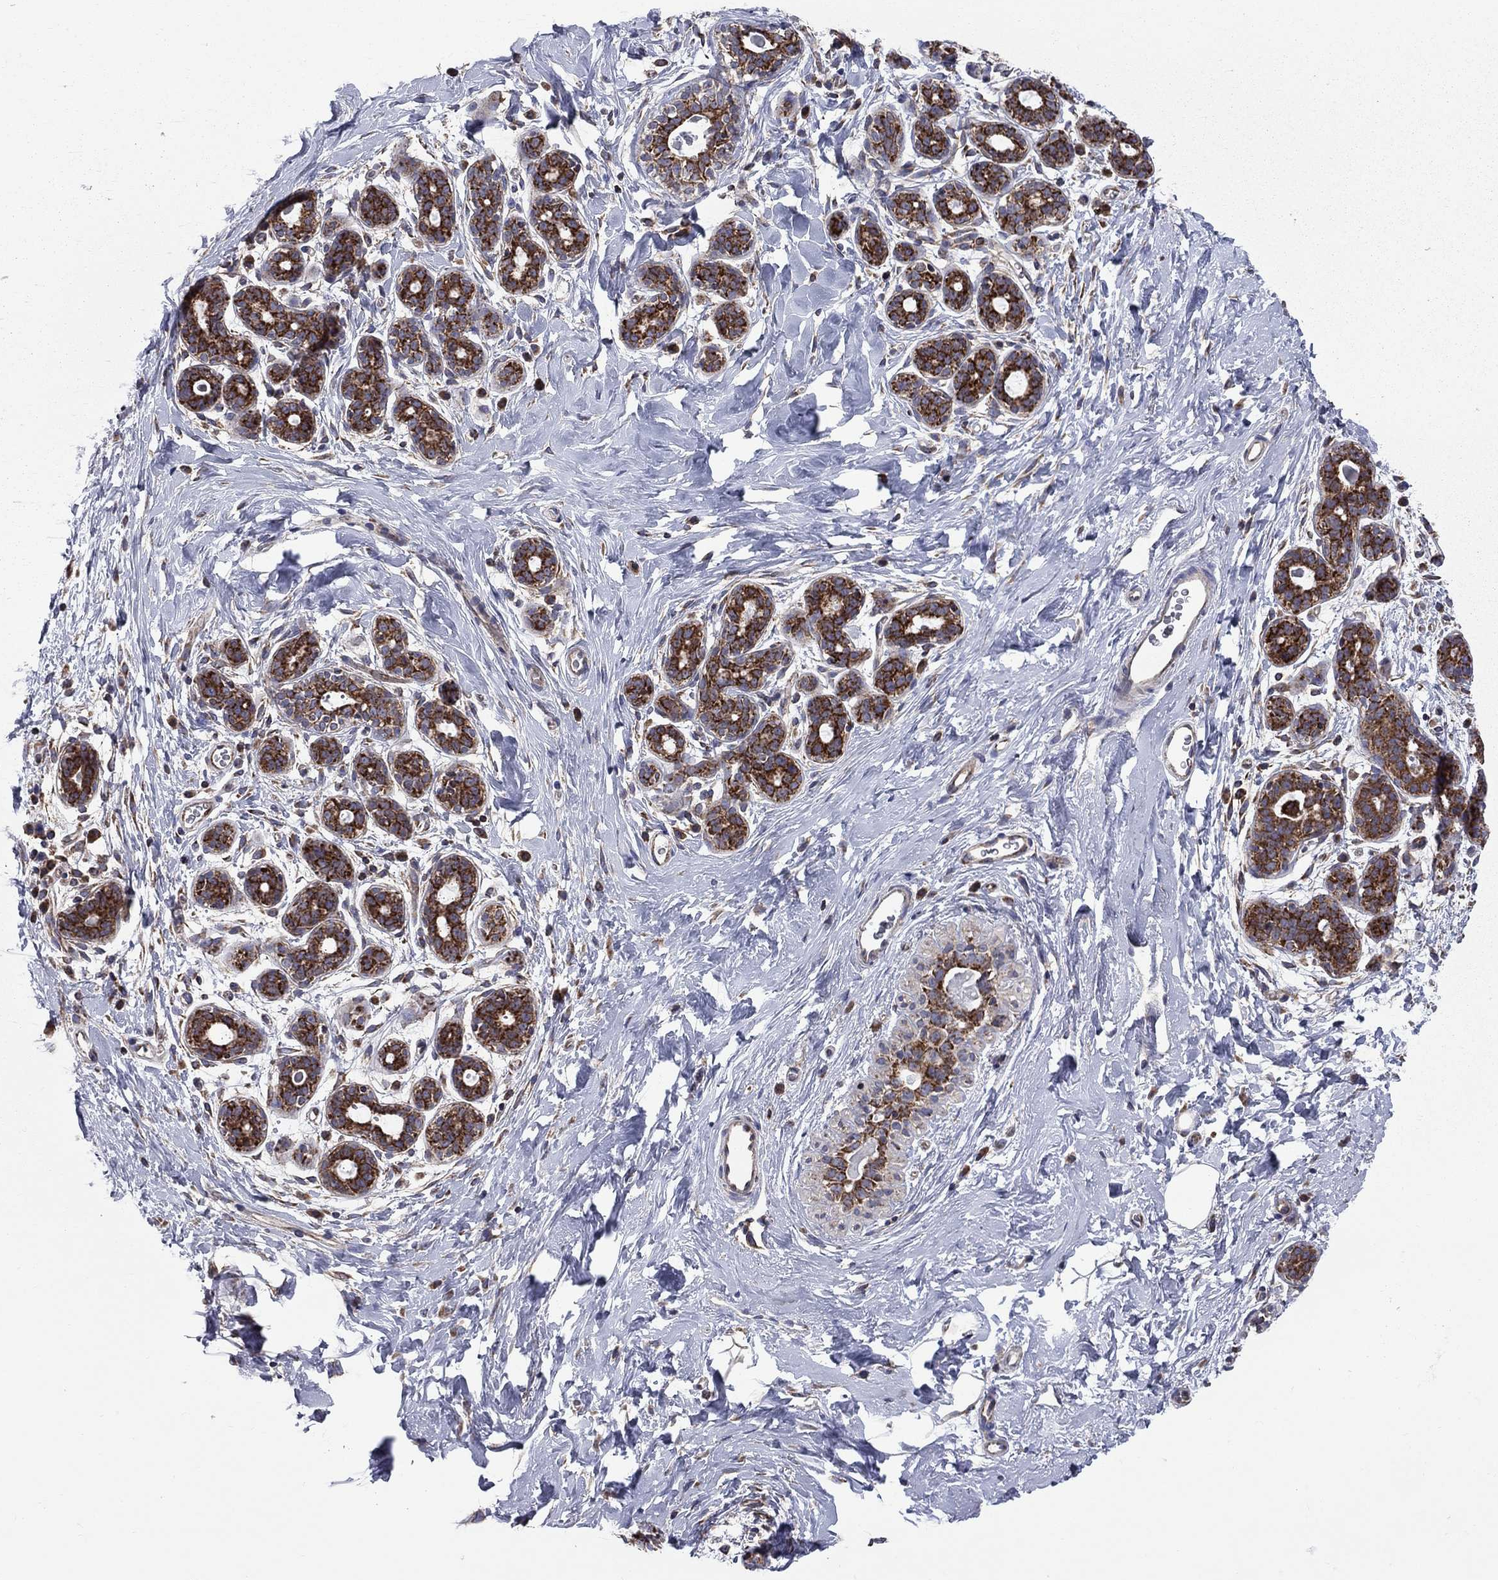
{"staining": {"intensity": "negative", "quantity": "none", "location": "none"}, "tissue": "breast", "cell_type": "Adipocytes", "image_type": "normal", "snomed": [{"axis": "morphology", "description": "Normal tissue, NOS"}, {"axis": "topography", "description": "Breast"}], "caption": "The immunohistochemistry (IHC) histopathology image has no significant staining in adipocytes of breast. (DAB IHC visualized using brightfield microscopy, high magnification).", "gene": "CLPTM1", "patient": {"sex": "female", "age": 43}}